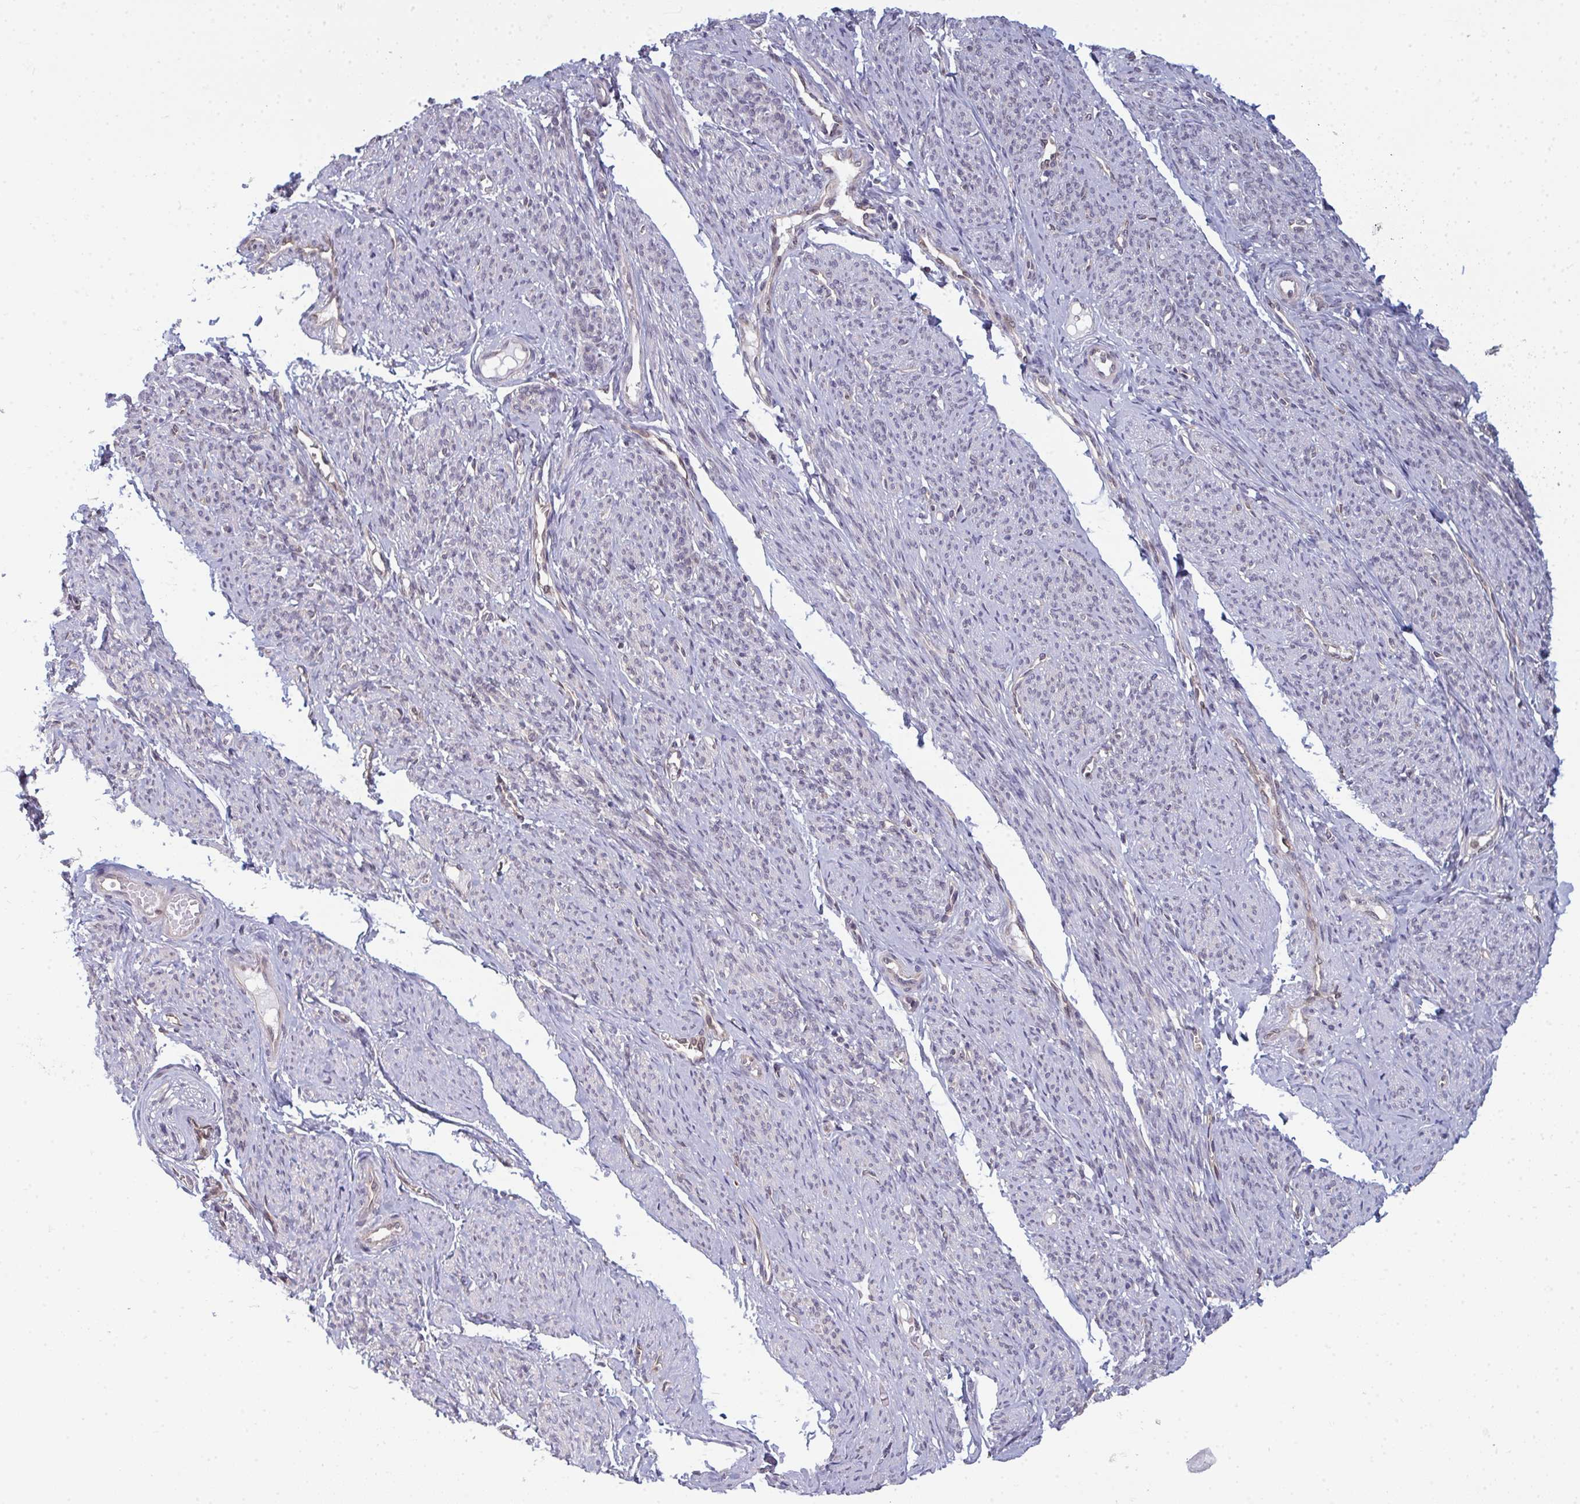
{"staining": {"intensity": "weak", "quantity": "<25%", "location": "cytoplasmic/membranous,nuclear"}, "tissue": "smooth muscle", "cell_type": "Smooth muscle cells", "image_type": "normal", "snomed": [{"axis": "morphology", "description": "Normal tissue, NOS"}, {"axis": "topography", "description": "Smooth muscle"}], "caption": "IHC histopathology image of normal human smooth muscle stained for a protein (brown), which demonstrates no staining in smooth muscle cells. (DAB (3,3'-diaminobenzidine) IHC with hematoxylin counter stain).", "gene": "LYSMD4", "patient": {"sex": "female", "age": 65}}